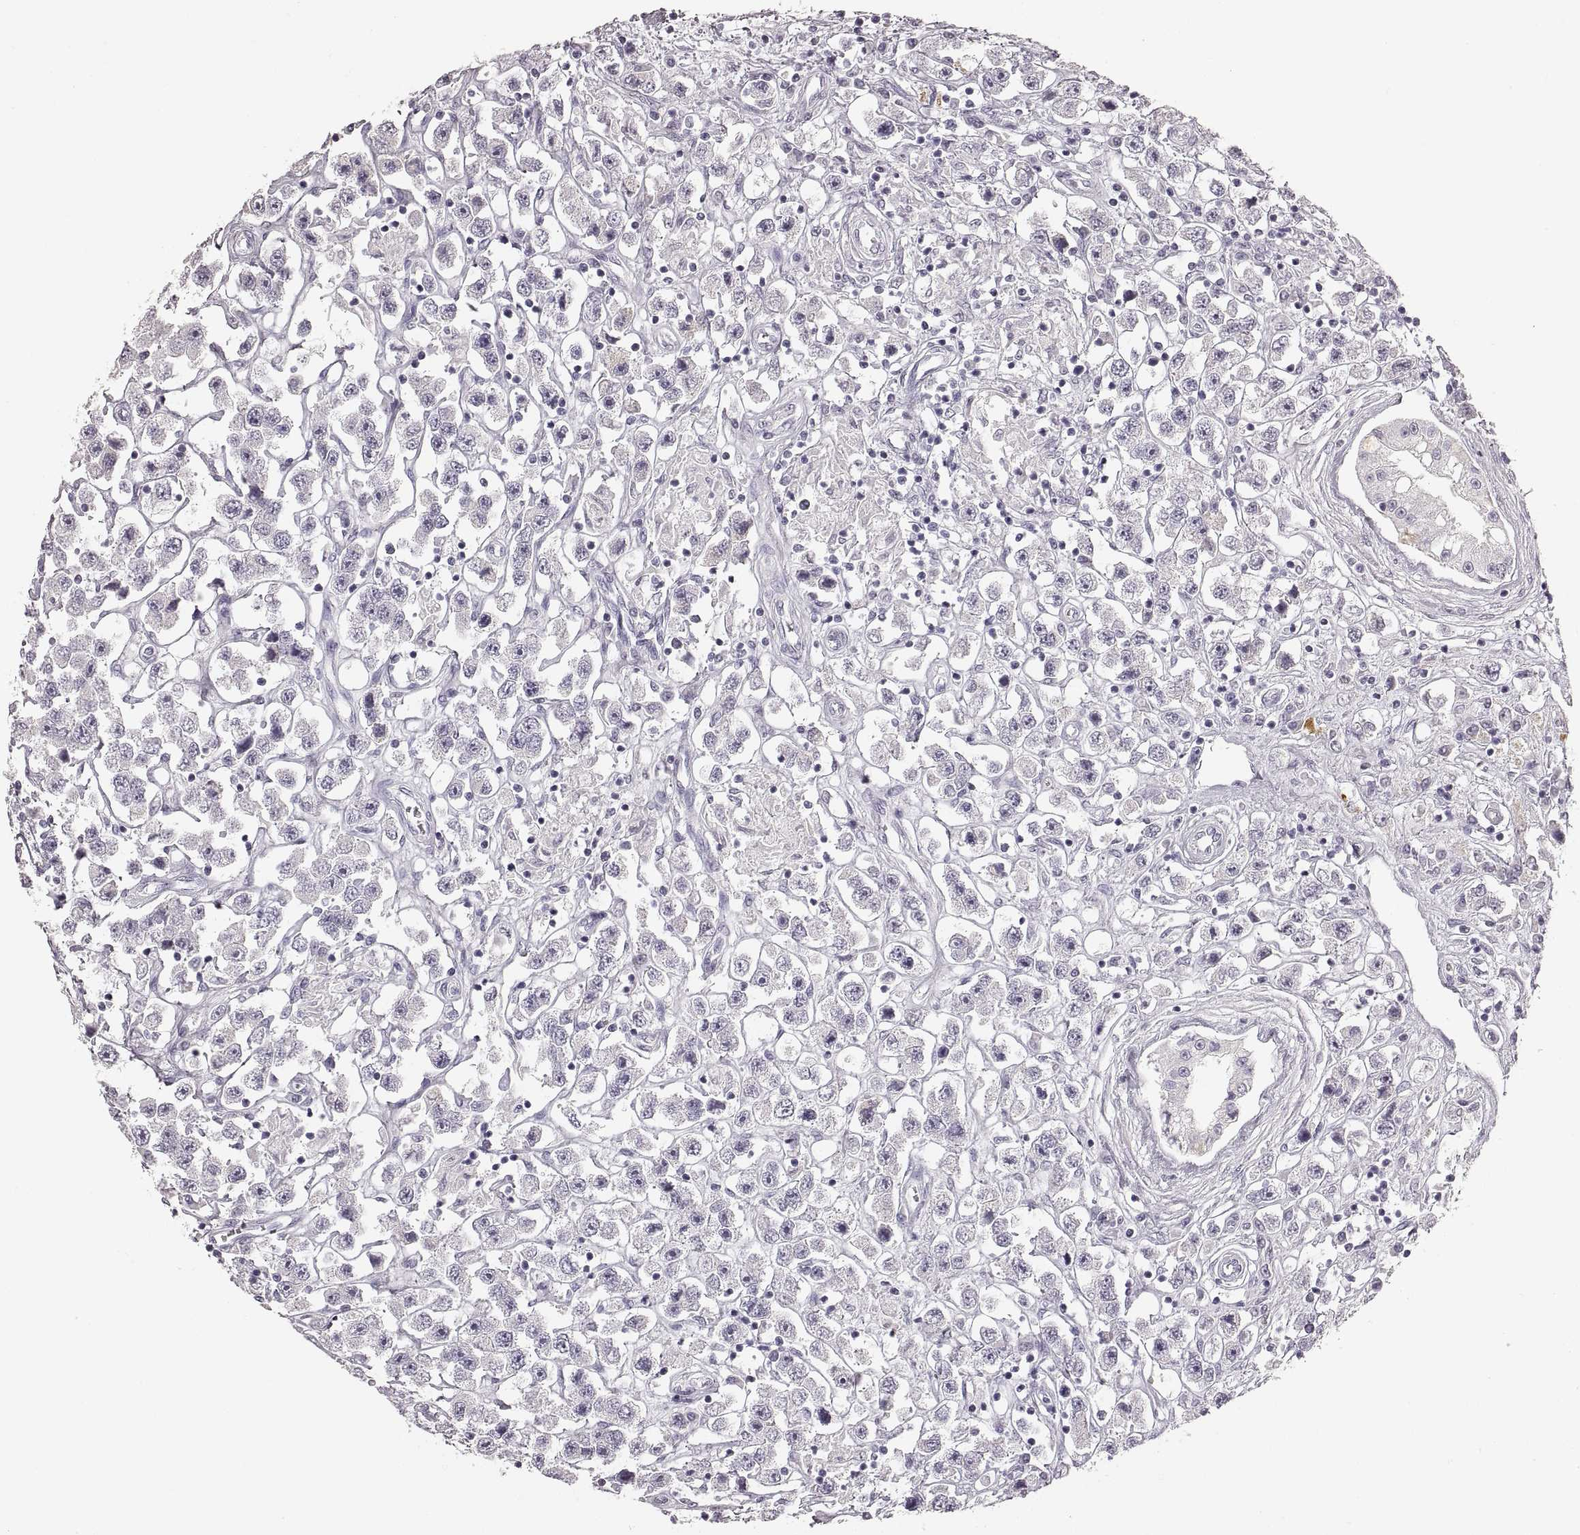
{"staining": {"intensity": "negative", "quantity": "none", "location": "none"}, "tissue": "testis cancer", "cell_type": "Tumor cells", "image_type": "cancer", "snomed": [{"axis": "morphology", "description": "Seminoma, NOS"}, {"axis": "topography", "description": "Testis"}], "caption": "Immunohistochemical staining of testis seminoma demonstrates no significant positivity in tumor cells.", "gene": "RDH13", "patient": {"sex": "male", "age": 45}}